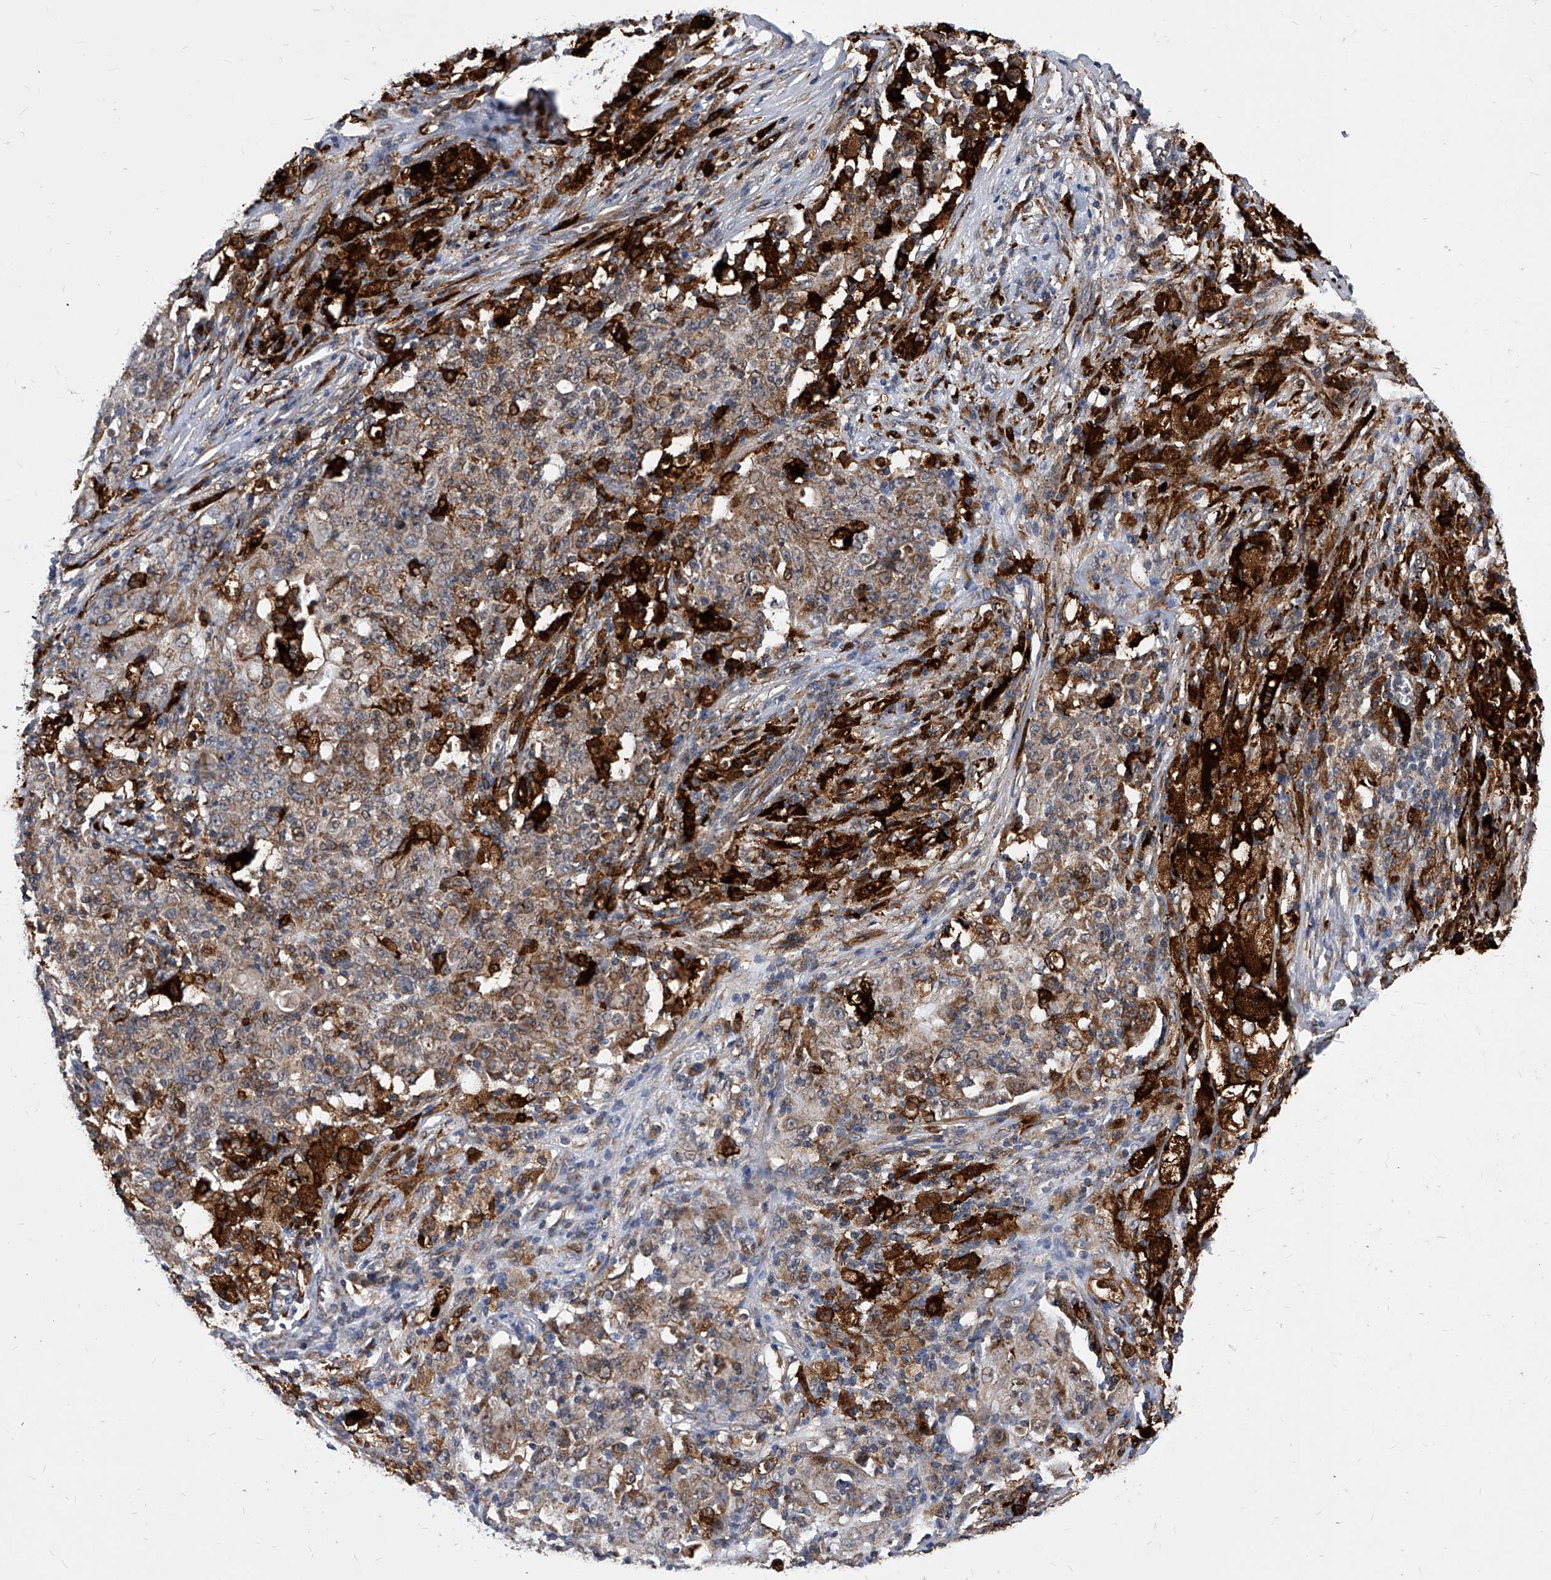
{"staining": {"intensity": "moderate", "quantity": ">75%", "location": "cytoplasmic/membranous"}, "tissue": "ovarian cancer", "cell_type": "Tumor cells", "image_type": "cancer", "snomed": [{"axis": "morphology", "description": "Carcinoma, endometroid"}, {"axis": "topography", "description": "Ovary"}], "caption": "Human ovarian cancer (endometroid carcinoma) stained with a brown dye demonstrates moderate cytoplasmic/membranous positive expression in about >75% of tumor cells.", "gene": "SOBP", "patient": {"sex": "female", "age": 42}}